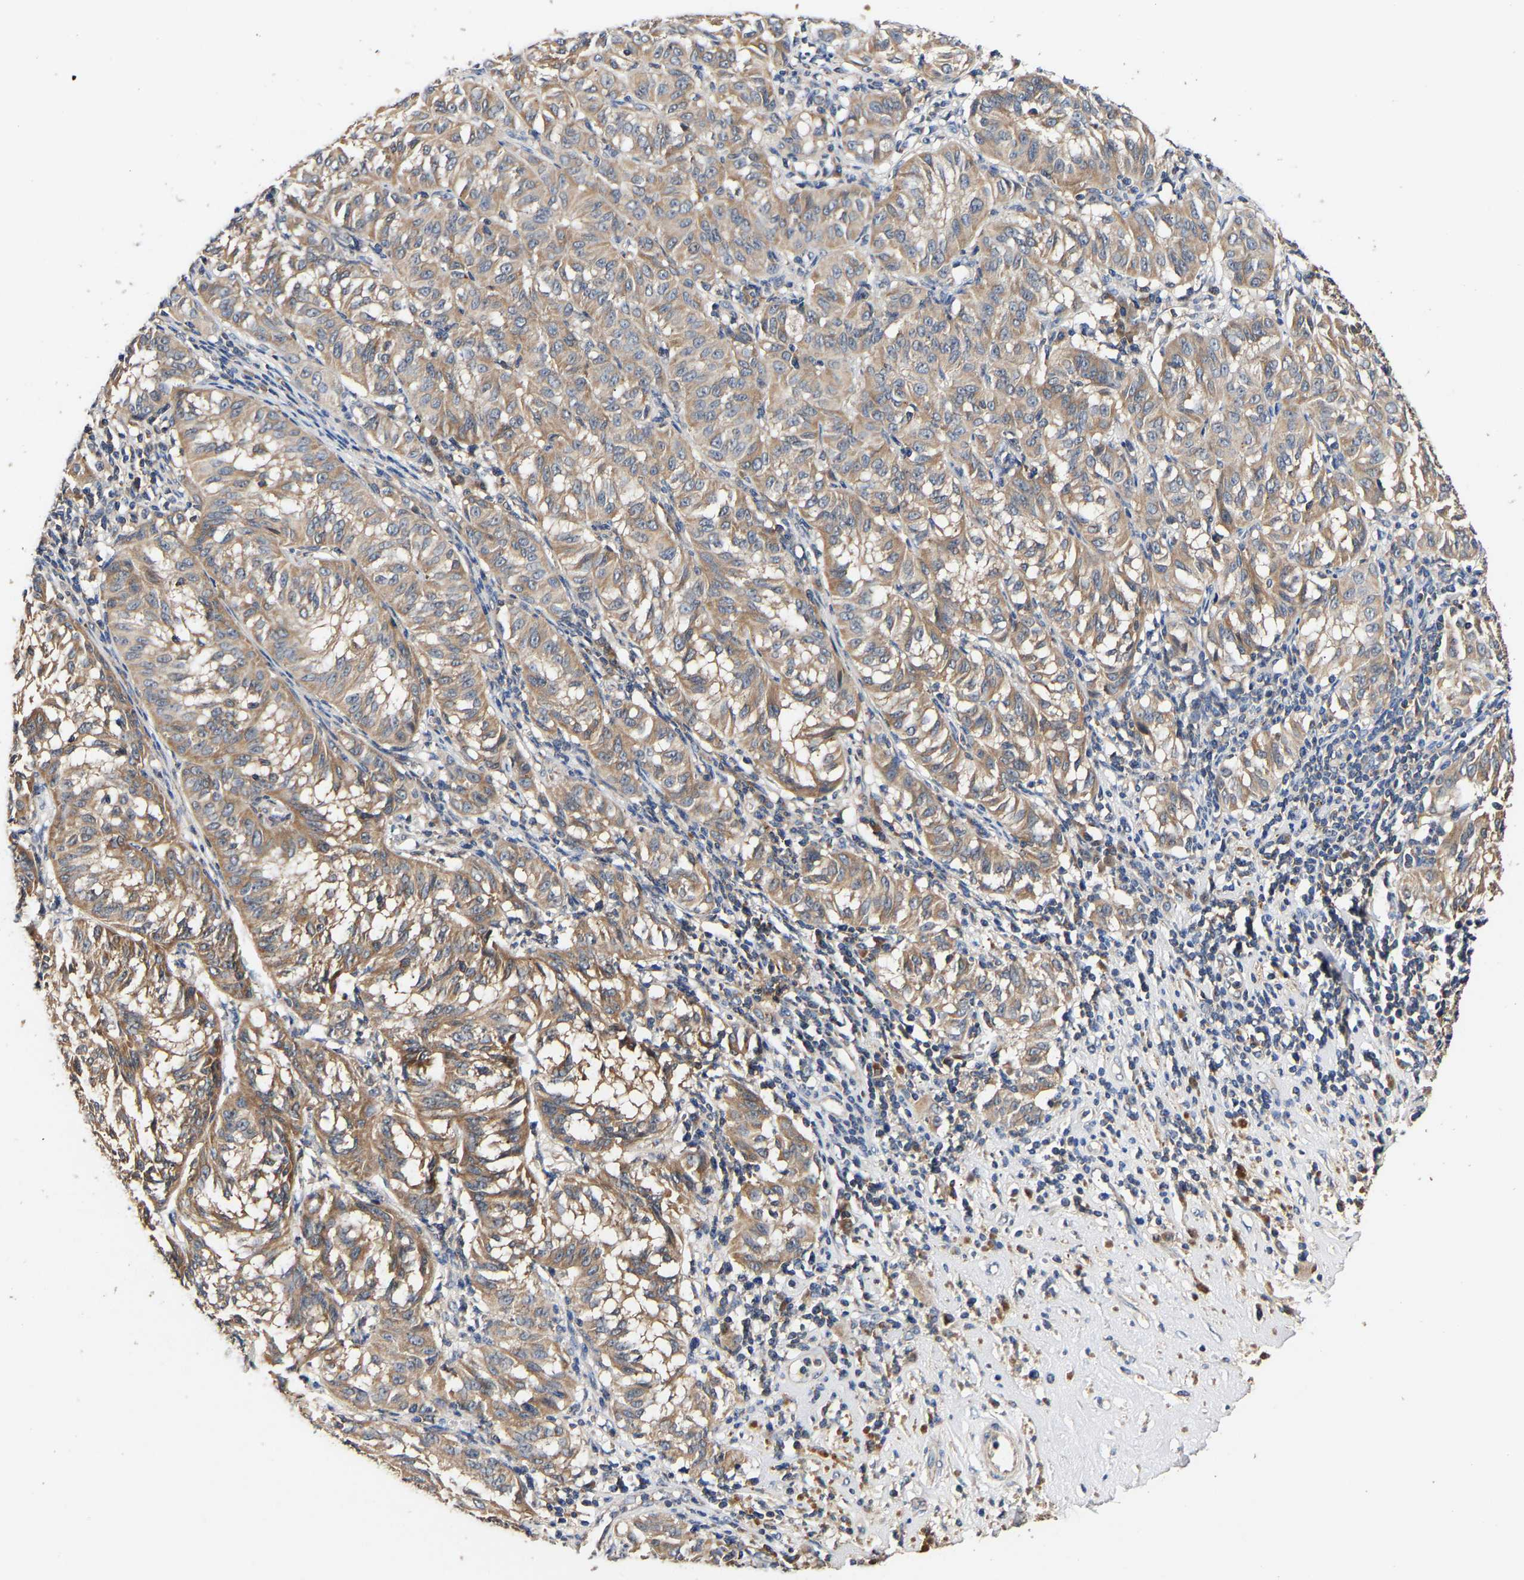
{"staining": {"intensity": "moderate", "quantity": ">75%", "location": "cytoplasmic/membranous"}, "tissue": "melanoma", "cell_type": "Tumor cells", "image_type": "cancer", "snomed": [{"axis": "morphology", "description": "Malignant melanoma, NOS"}, {"axis": "topography", "description": "Skin"}], "caption": "Protein expression analysis of melanoma demonstrates moderate cytoplasmic/membranous expression in about >75% of tumor cells.", "gene": "LRBA", "patient": {"sex": "female", "age": 72}}